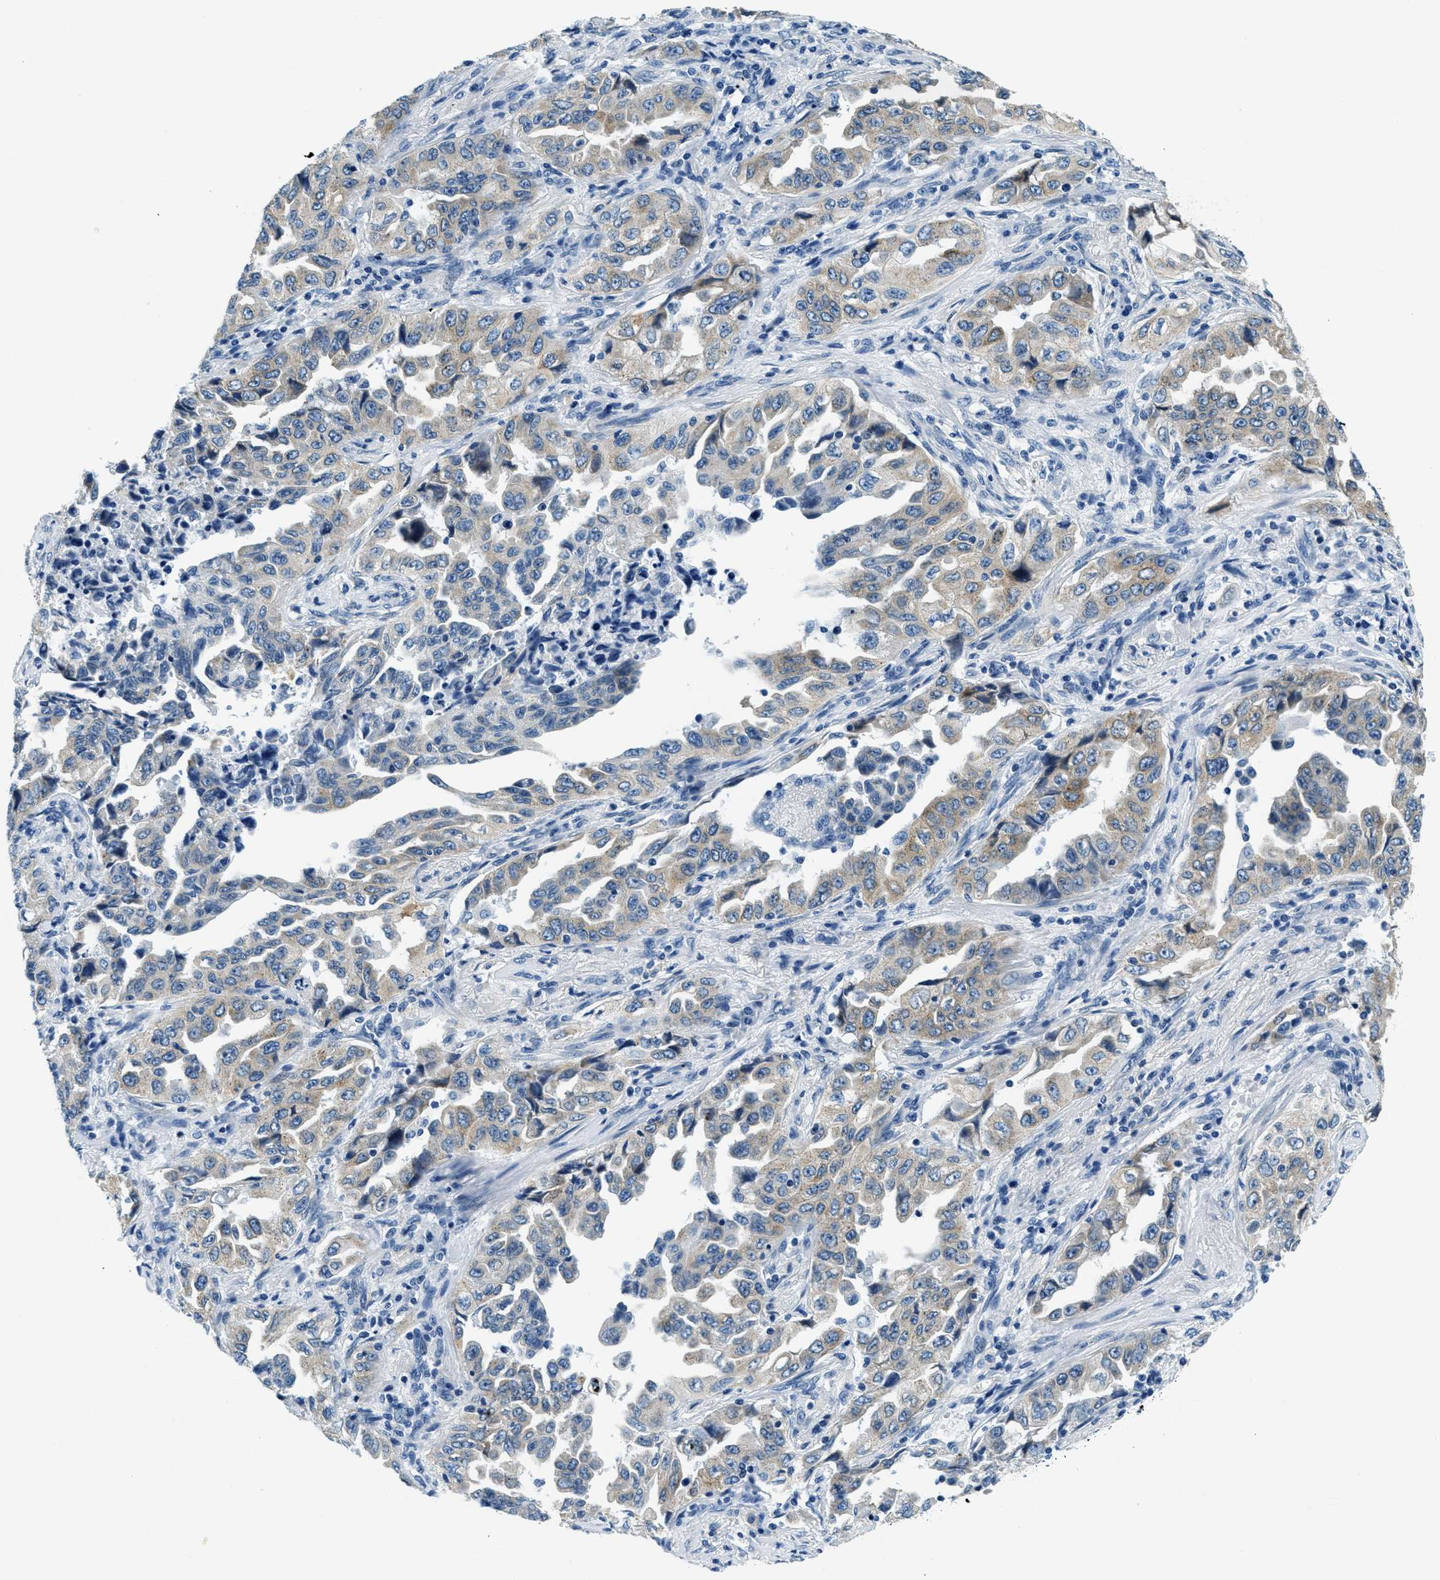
{"staining": {"intensity": "weak", "quantity": ">75%", "location": "cytoplasmic/membranous"}, "tissue": "lung cancer", "cell_type": "Tumor cells", "image_type": "cancer", "snomed": [{"axis": "morphology", "description": "Adenocarcinoma, NOS"}, {"axis": "topography", "description": "Lung"}], "caption": "Brown immunohistochemical staining in human lung cancer reveals weak cytoplasmic/membranous expression in approximately >75% of tumor cells.", "gene": "UBAC2", "patient": {"sex": "female", "age": 51}}